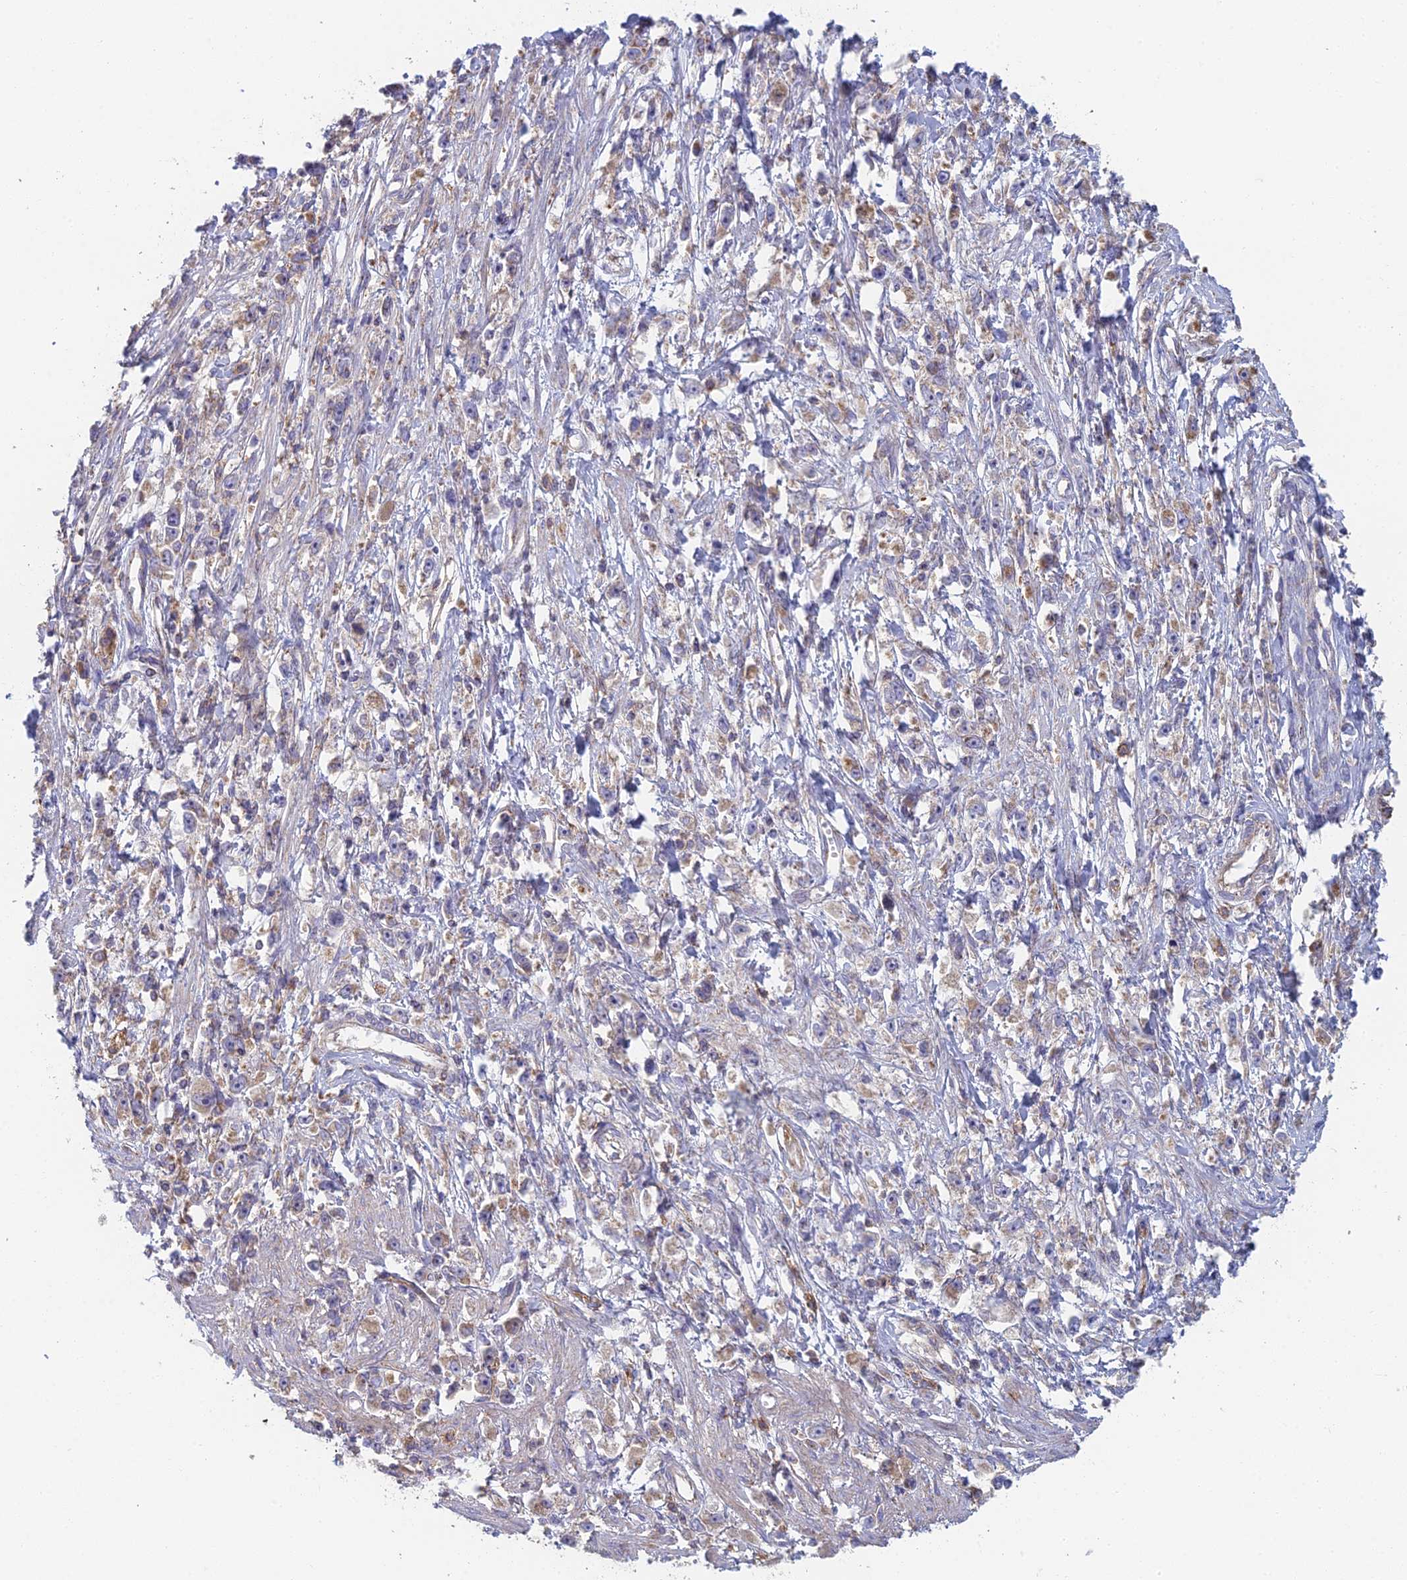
{"staining": {"intensity": "negative", "quantity": "none", "location": "none"}, "tissue": "stomach cancer", "cell_type": "Tumor cells", "image_type": "cancer", "snomed": [{"axis": "morphology", "description": "Adenocarcinoma, NOS"}, {"axis": "topography", "description": "Stomach"}], "caption": "This micrograph is of stomach cancer (adenocarcinoma) stained with IHC to label a protein in brown with the nuclei are counter-stained blue. There is no staining in tumor cells. (DAB IHC visualized using brightfield microscopy, high magnification).", "gene": "IFTAP", "patient": {"sex": "female", "age": 59}}